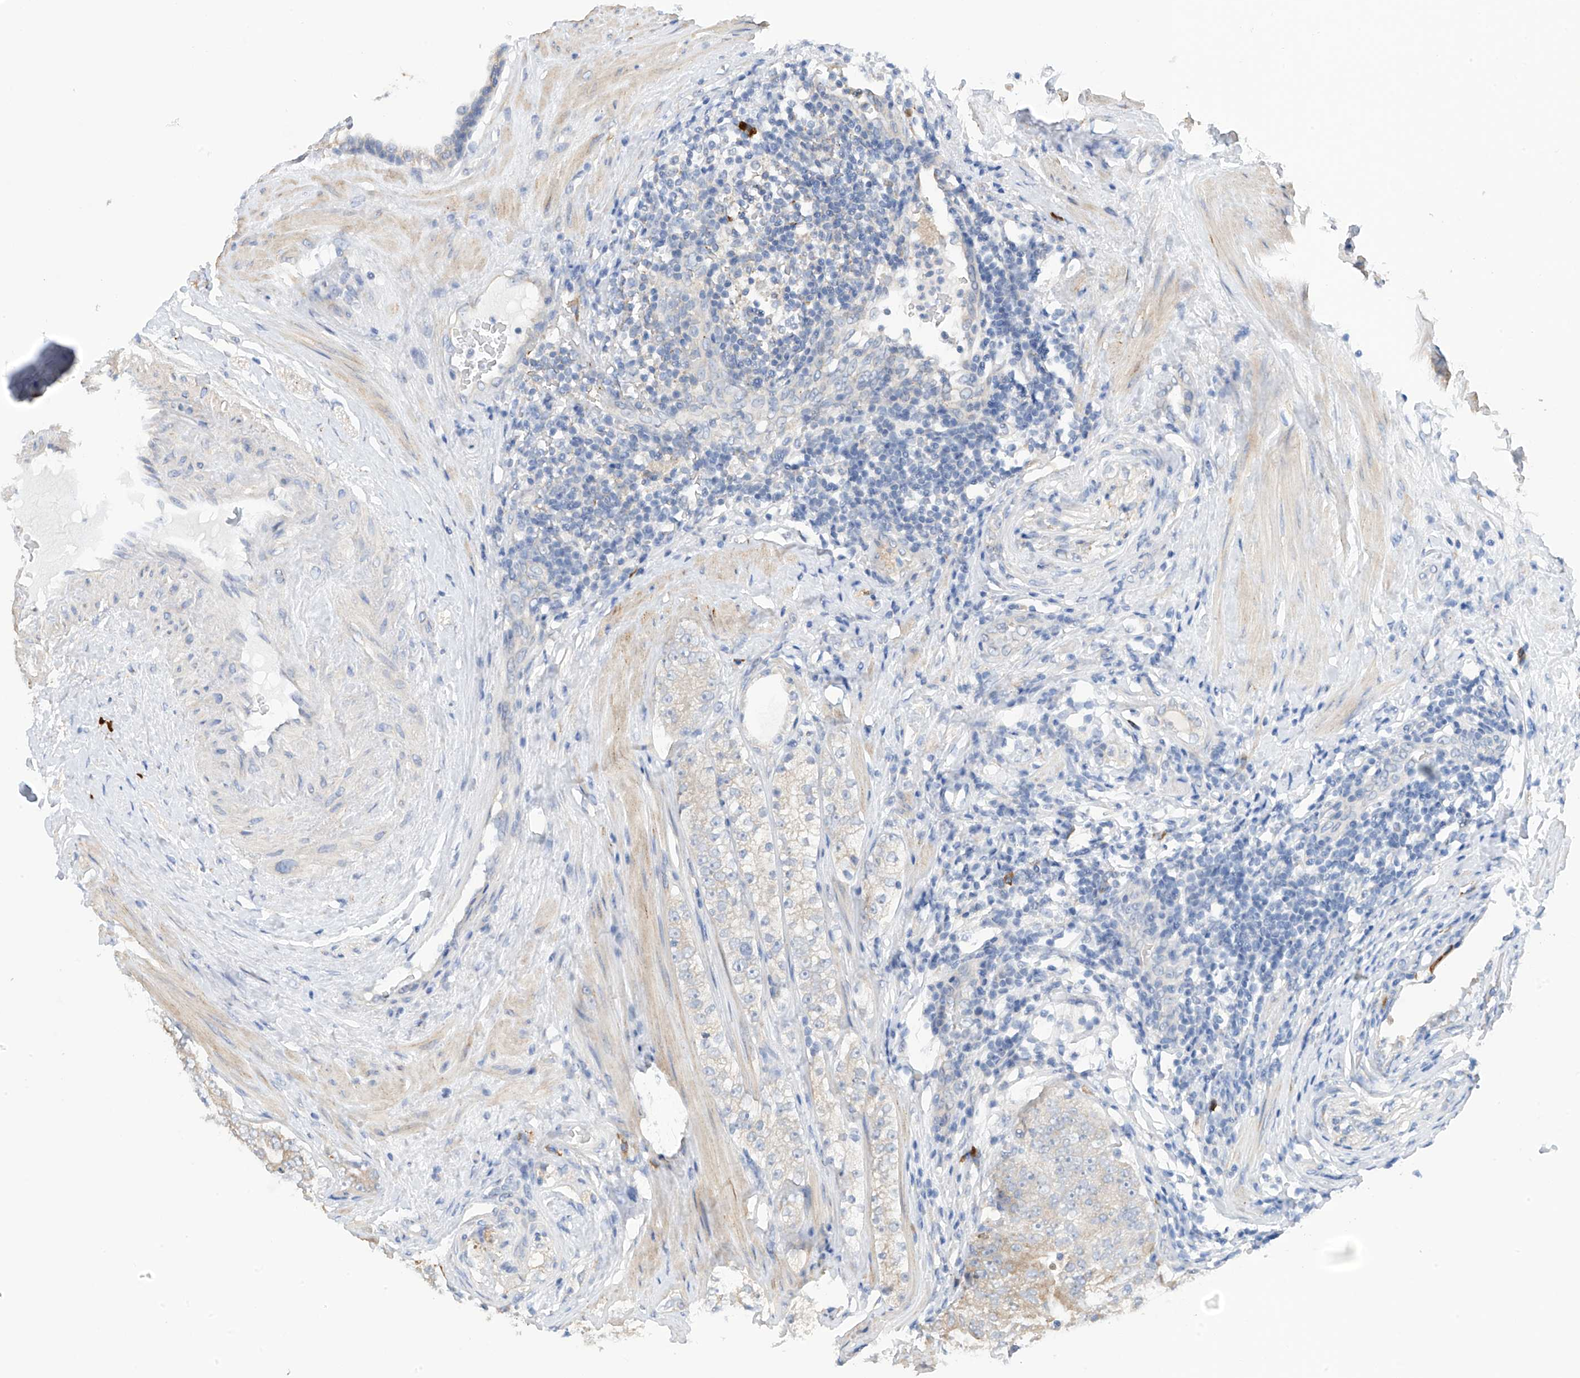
{"staining": {"intensity": "negative", "quantity": "none", "location": "none"}, "tissue": "prostate cancer", "cell_type": "Tumor cells", "image_type": "cancer", "snomed": [{"axis": "morphology", "description": "Adenocarcinoma, High grade"}, {"axis": "topography", "description": "Prostate"}], "caption": "Immunohistochemistry of human adenocarcinoma (high-grade) (prostate) demonstrates no staining in tumor cells.", "gene": "REC8", "patient": {"sex": "male", "age": 56}}